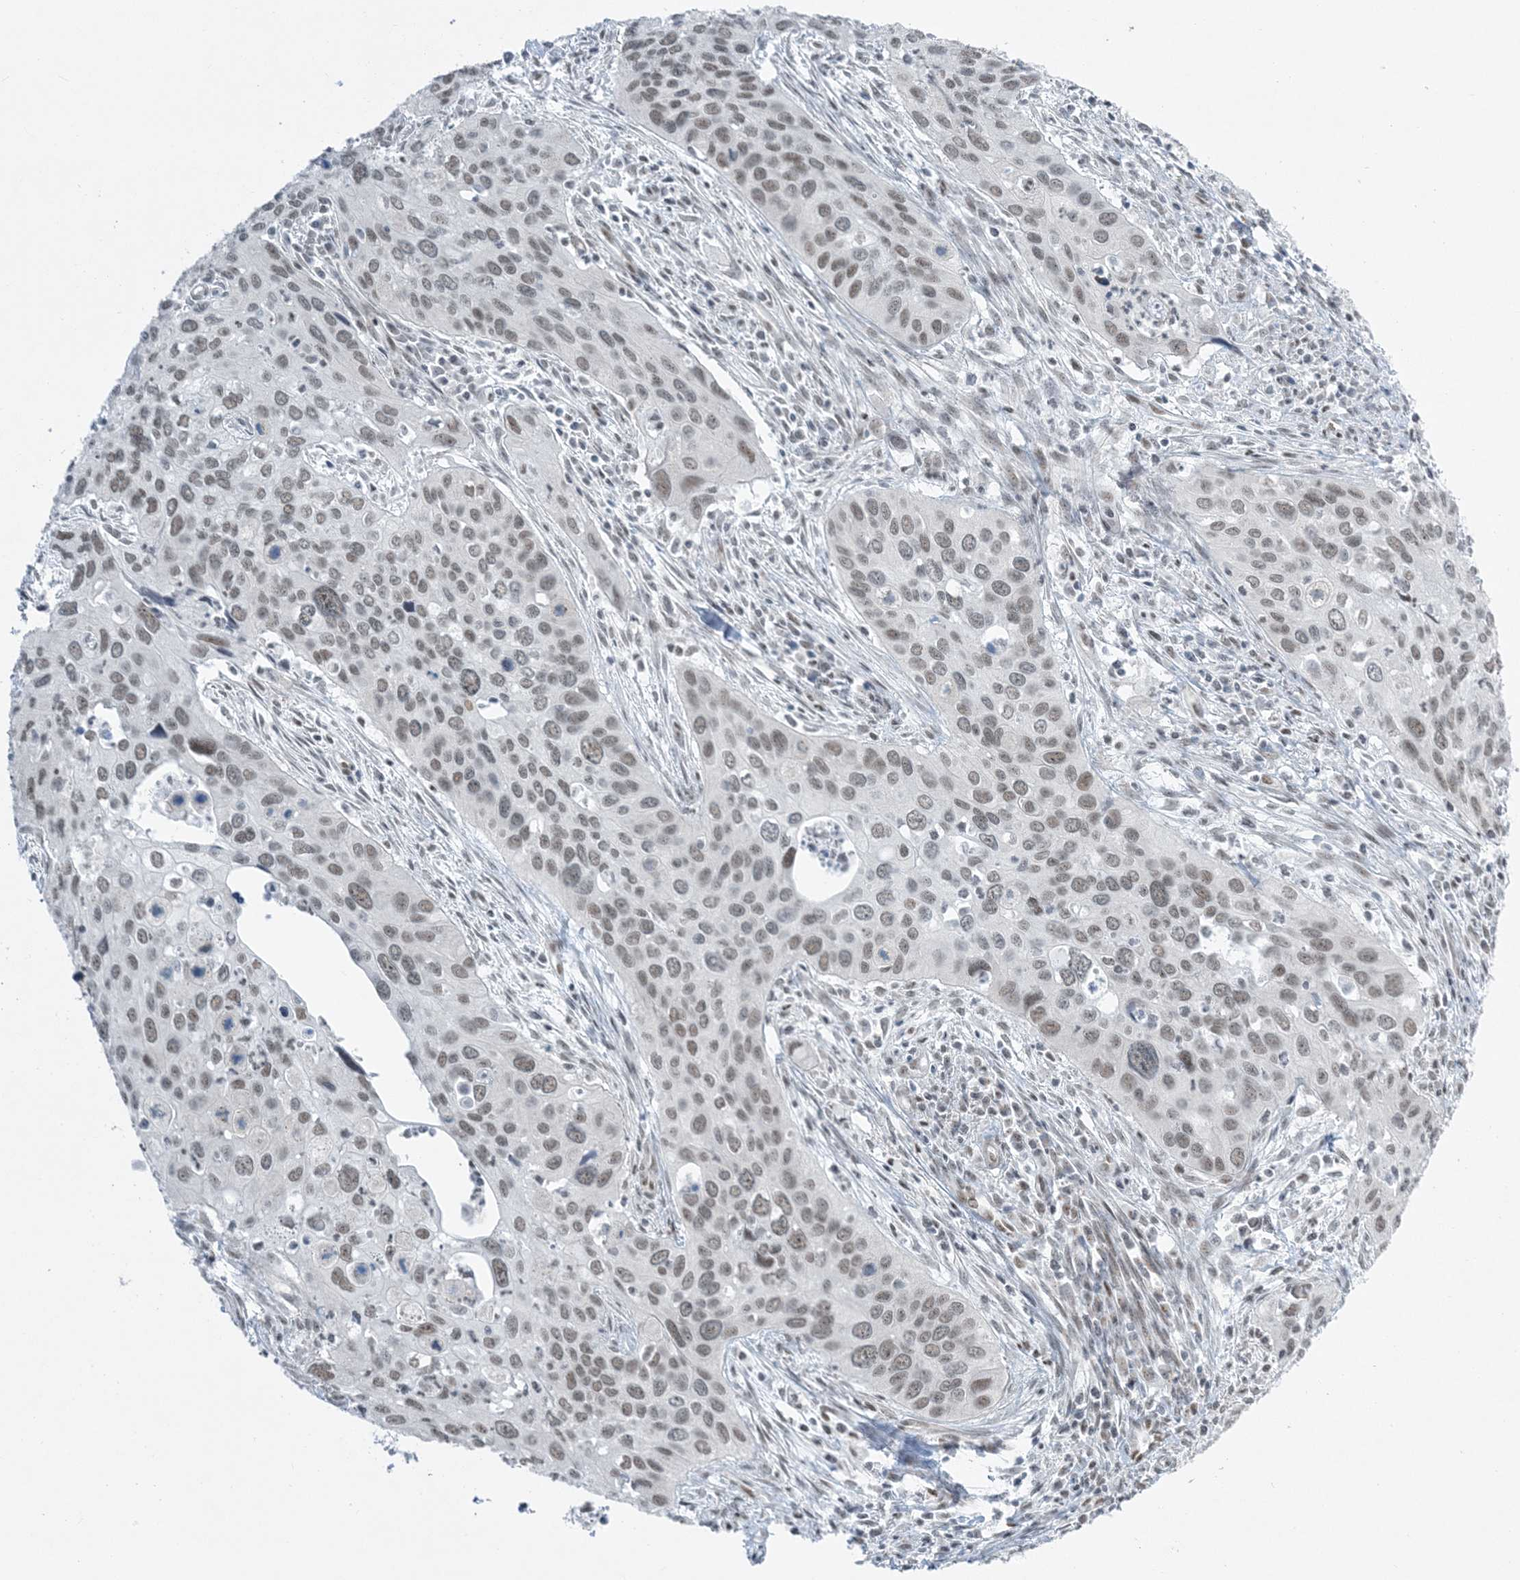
{"staining": {"intensity": "weak", "quantity": ">75%", "location": "nuclear"}, "tissue": "cervical cancer", "cell_type": "Tumor cells", "image_type": "cancer", "snomed": [{"axis": "morphology", "description": "Squamous cell carcinoma, NOS"}, {"axis": "topography", "description": "Cervix"}], "caption": "A brown stain labels weak nuclear staining of a protein in cervical cancer (squamous cell carcinoma) tumor cells. The staining was performed using DAB, with brown indicating positive protein expression. Nuclei are stained blue with hematoxylin.", "gene": "ZNF787", "patient": {"sex": "female", "age": 55}}